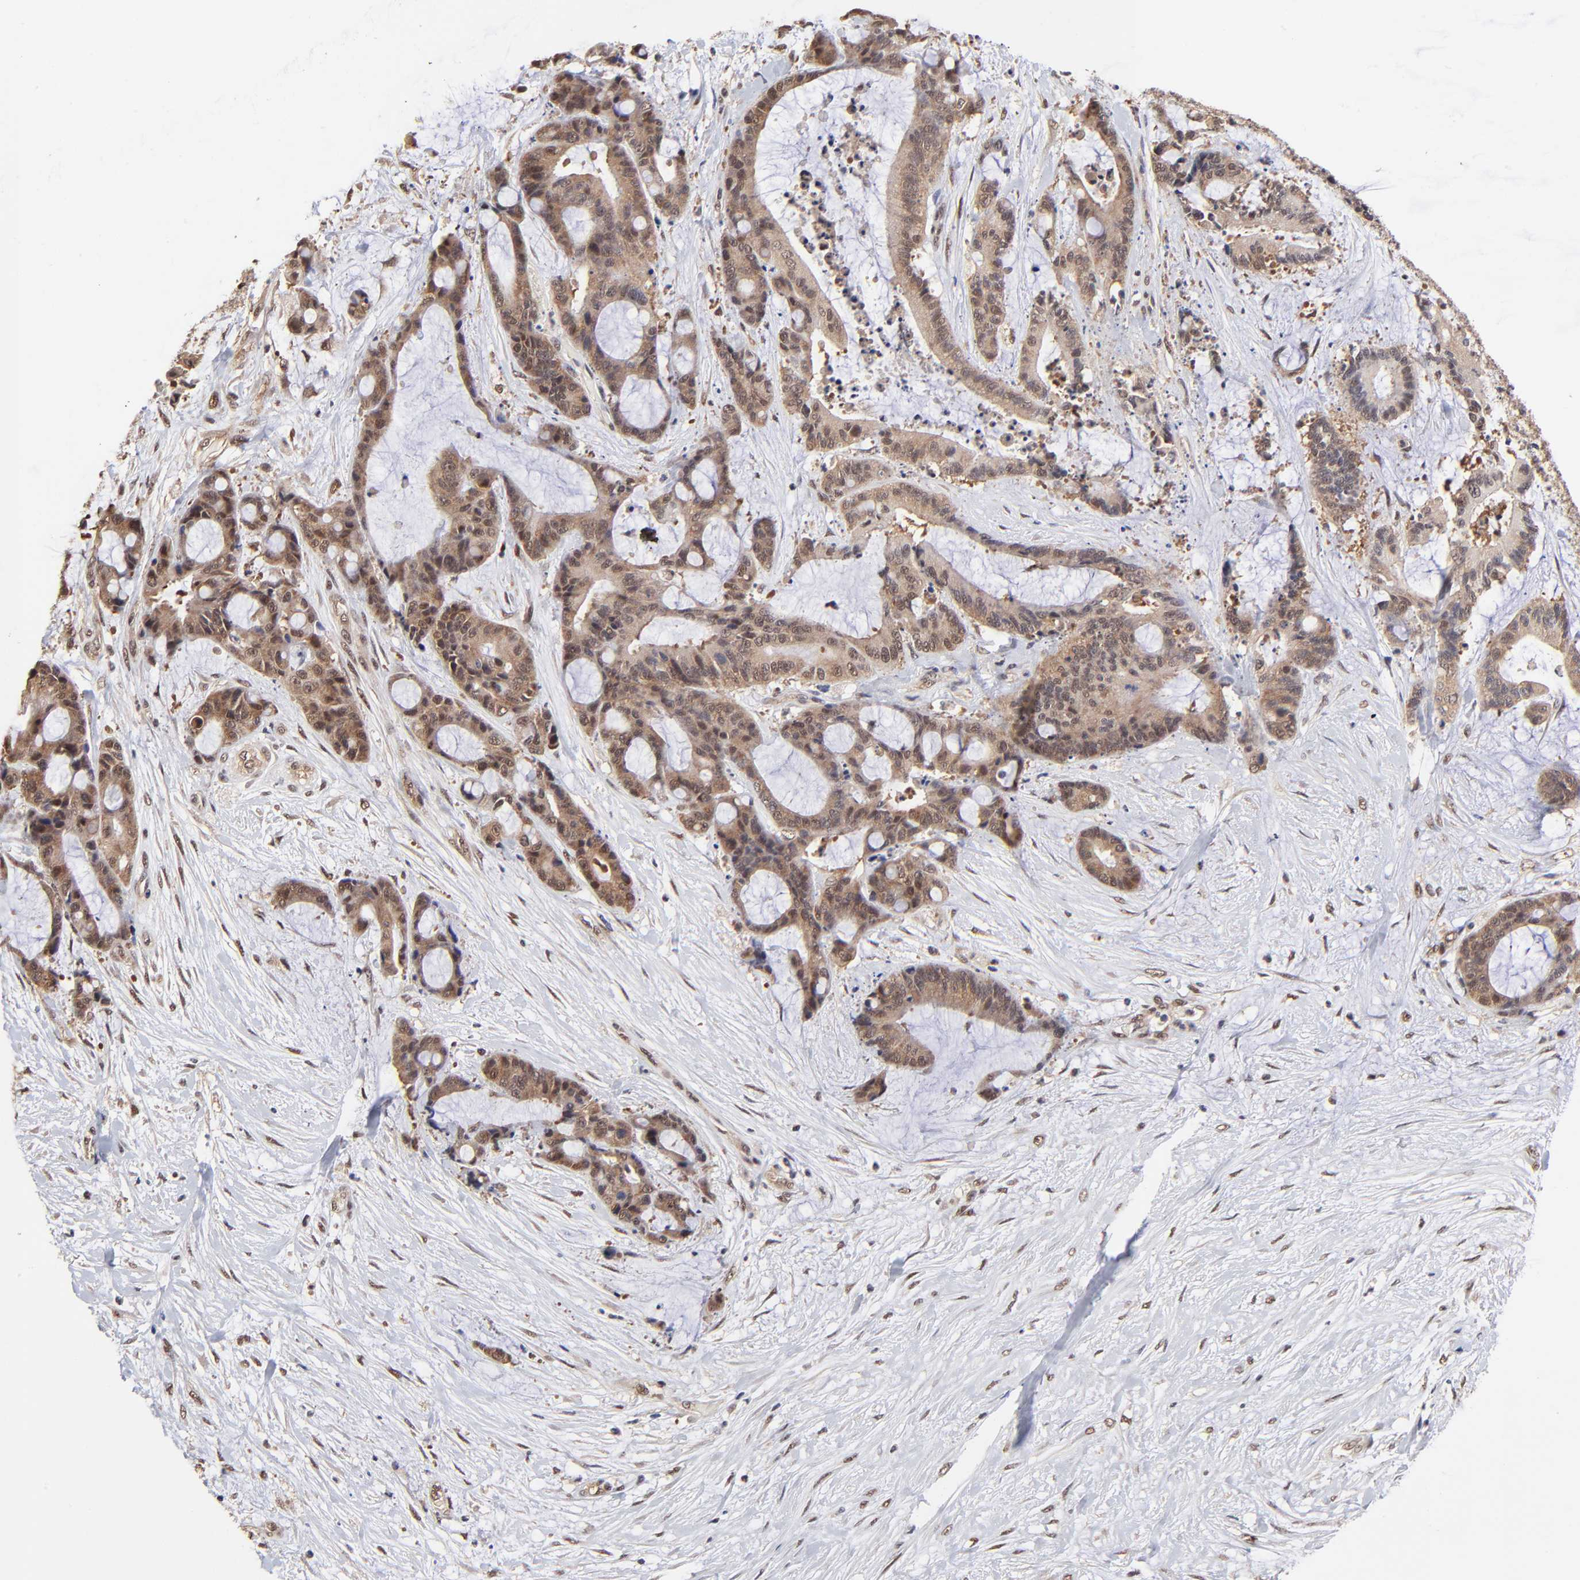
{"staining": {"intensity": "weak", "quantity": "25%-75%", "location": "cytoplasmic/membranous,nuclear"}, "tissue": "liver cancer", "cell_type": "Tumor cells", "image_type": "cancer", "snomed": [{"axis": "morphology", "description": "Cholangiocarcinoma"}, {"axis": "topography", "description": "Liver"}], "caption": "Protein staining displays weak cytoplasmic/membranous and nuclear positivity in about 25%-75% of tumor cells in liver cancer (cholangiocarcinoma).", "gene": "PSMC4", "patient": {"sex": "female", "age": 73}}